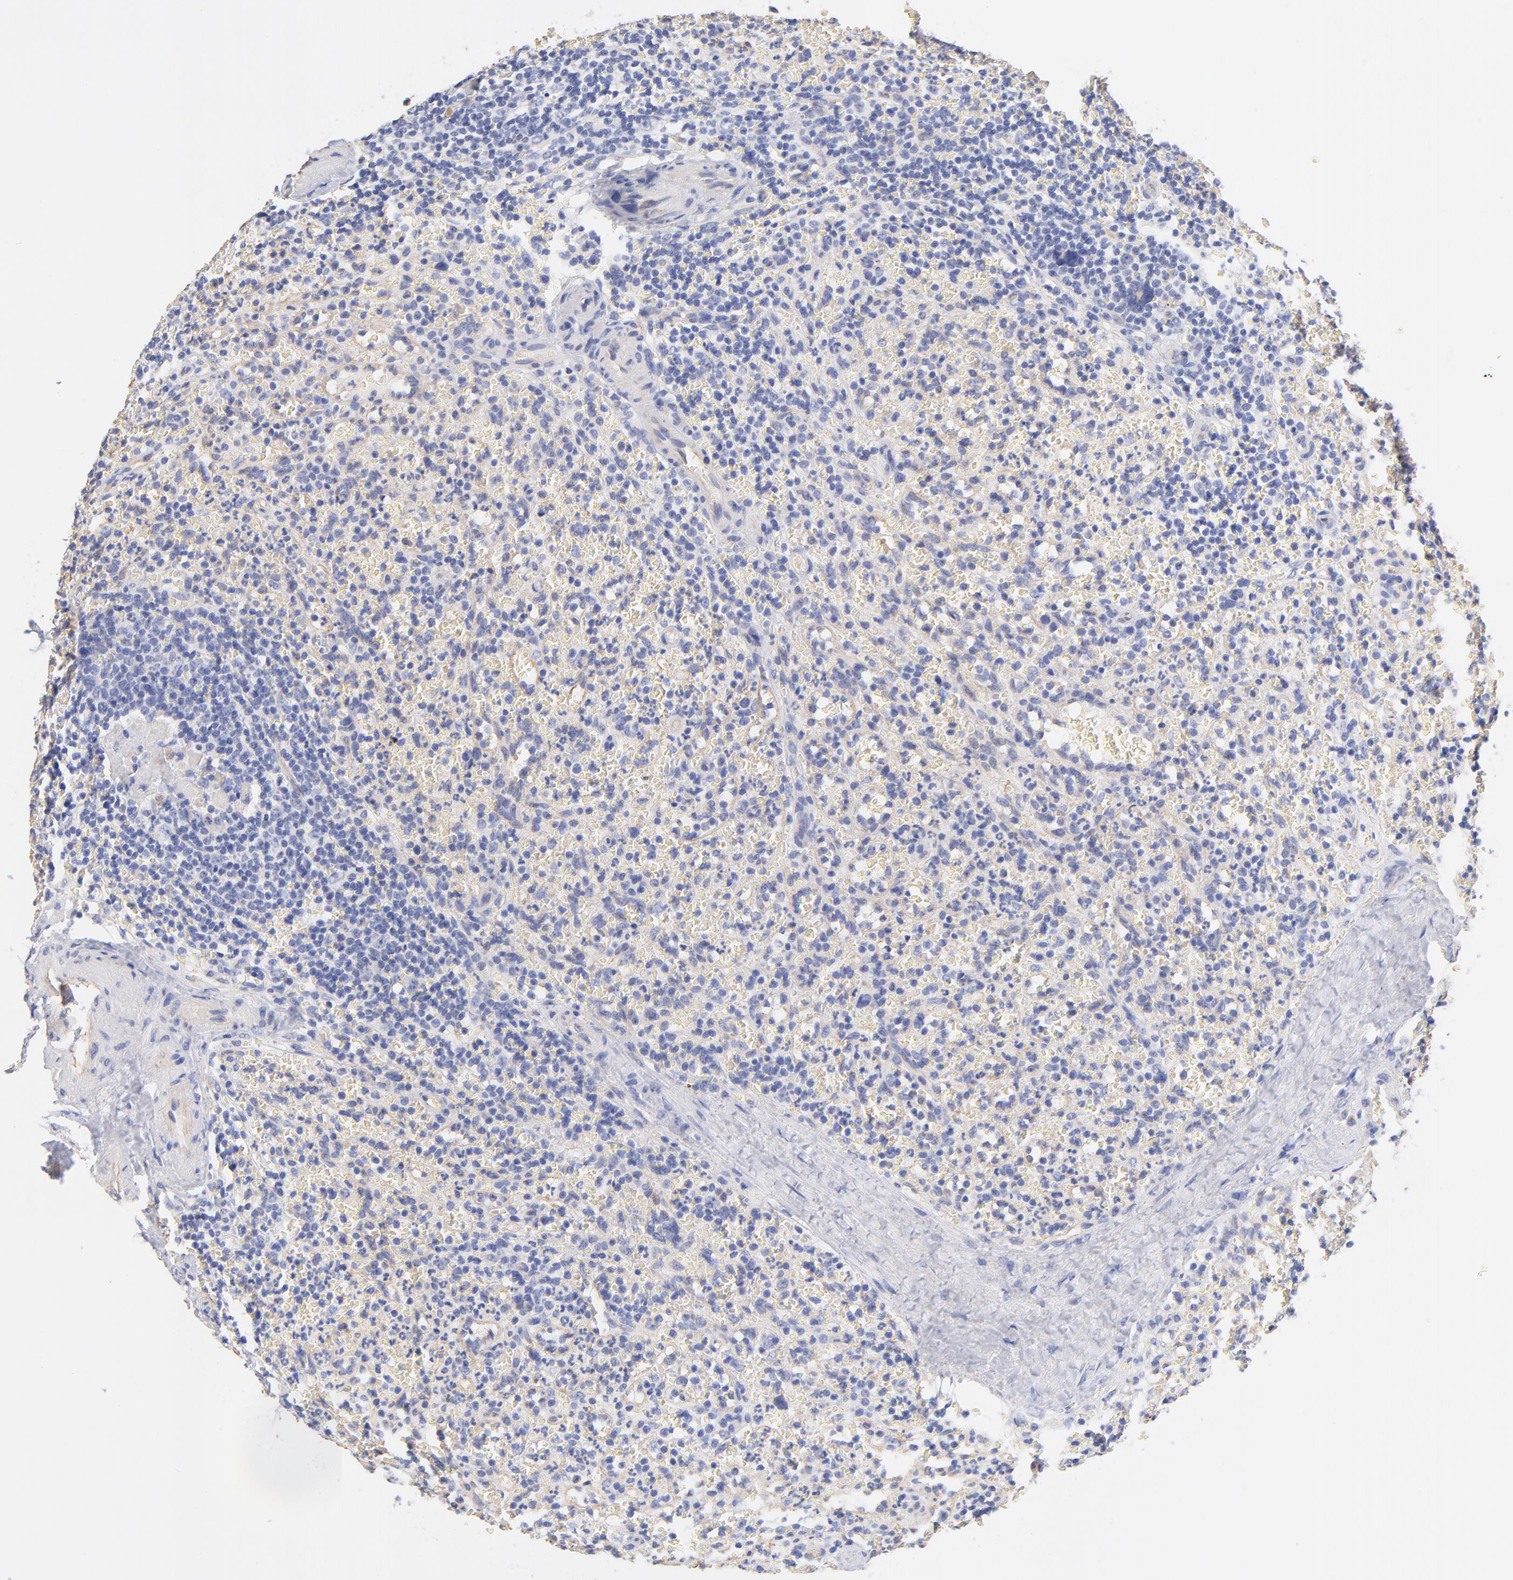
{"staining": {"intensity": "weak", "quantity": "<25%", "location": "cytoplasmic/membranous"}, "tissue": "lymphoma", "cell_type": "Tumor cells", "image_type": "cancer", "snomed": [{"axis": "morphology", "description": "Malignant lymphoma, non-Hodgkin's type, Low grade"}, {"axis": "topography", "description": "Spleen"}], "caption": "Lymphoma was stained to show a protein in brown. There is no significant staining in tumor cells.", "gene": "HS3ST1", "patient": {"sex": "female", "age": 64}}